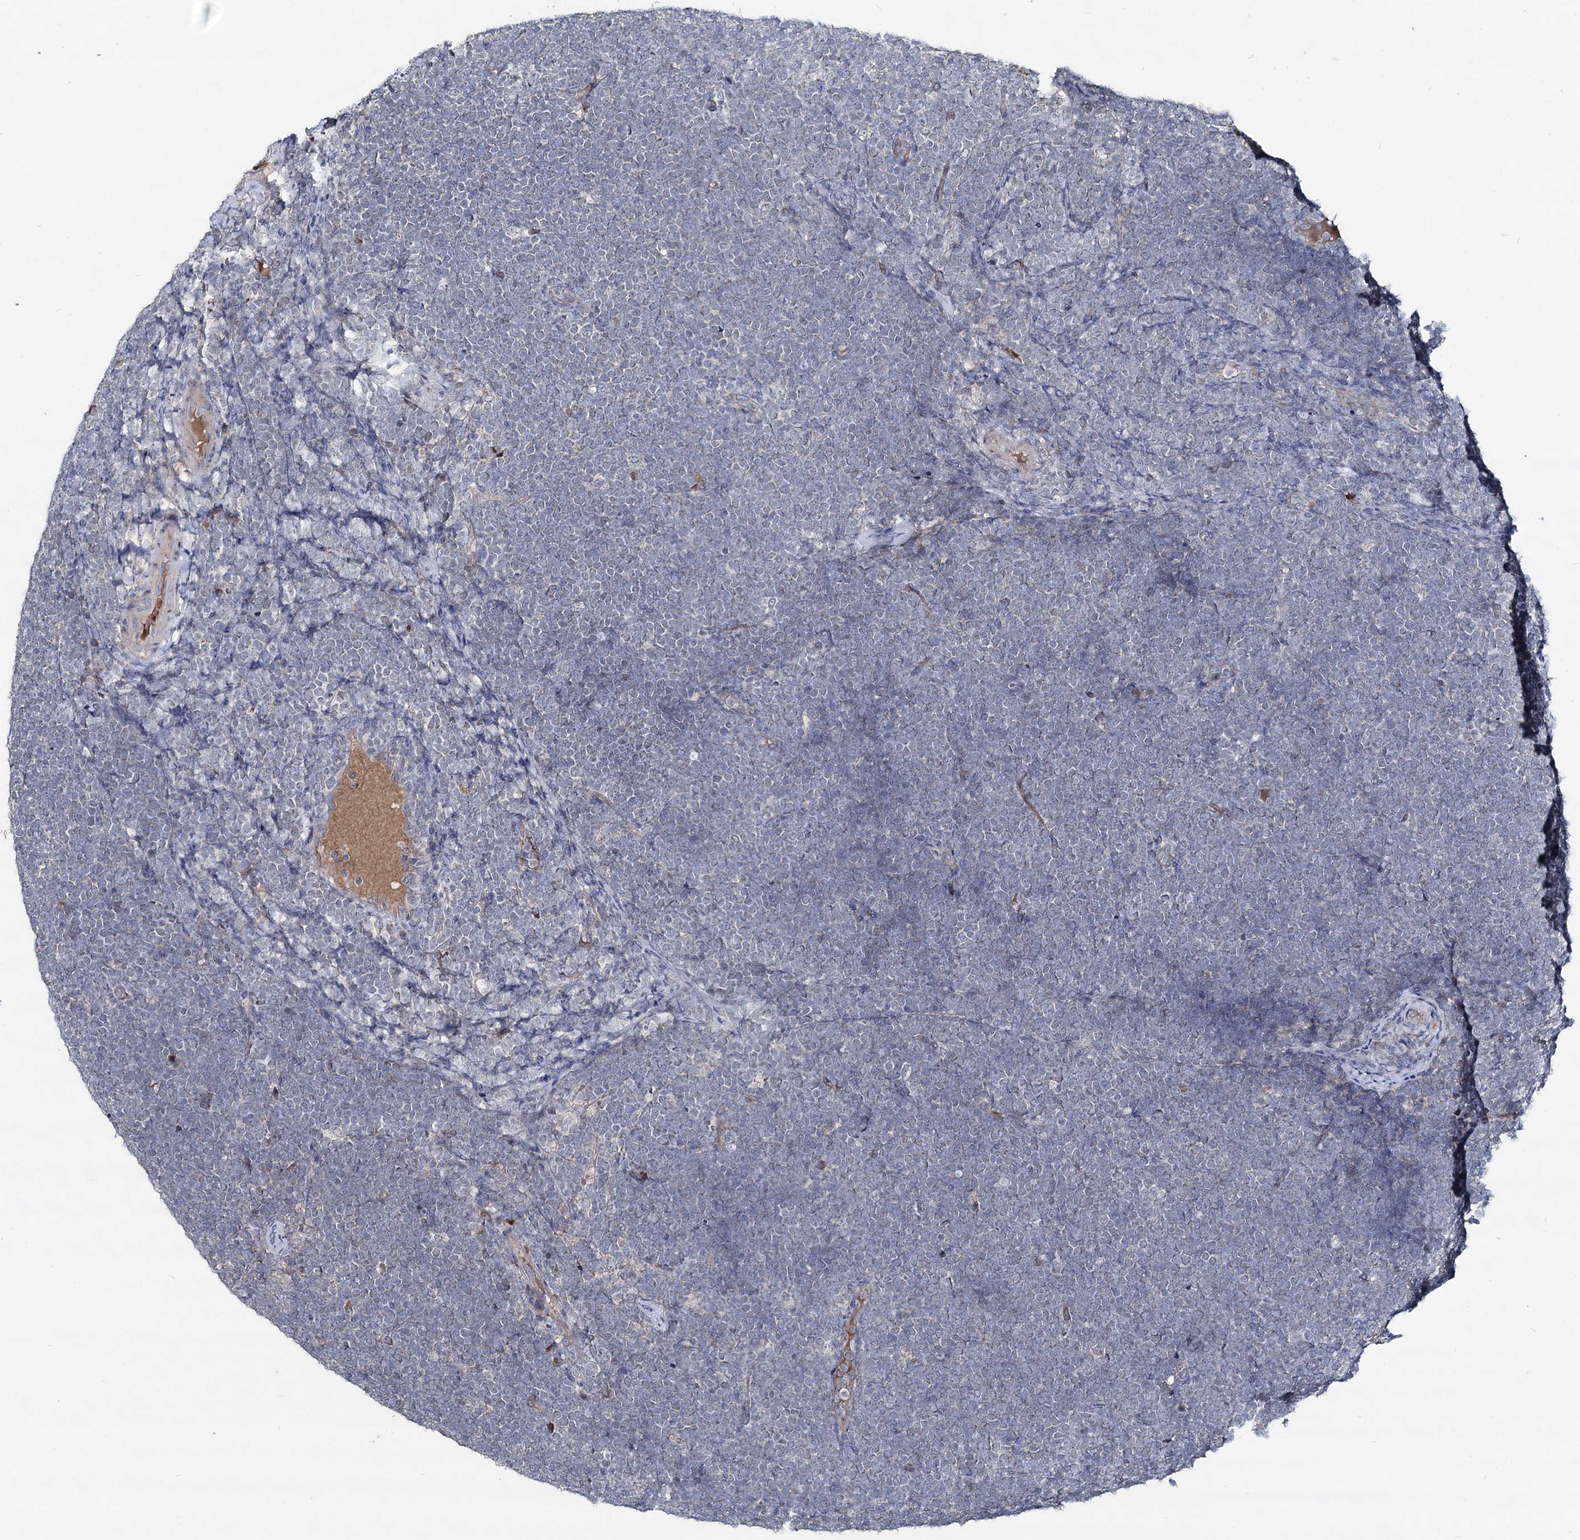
{"staining": {"intensity": "negative", "quantity": "none", "location": "none"}, "tissue": "lymphoma", "cell_type": "Tumor cells", "image_type": "cancer", "snomed": [{"axis": "morphology", "description": "Malignant lymphoma, non-Hodgkin's type, High grade"}, {"axis": "topography", "description": "Lymph node"}], "caption": "This is a photomicrograph of immunohistochemistry (IHC) staining of high-grade malignant lymphoma, non-Hodgkin's type, which shows no staining in tumor cells. (DAB immunohistochemistry (IHC) with hematoxylin counter stain).", "gene": "RNF6", "patient": {"sex": "male", "age": 13}}